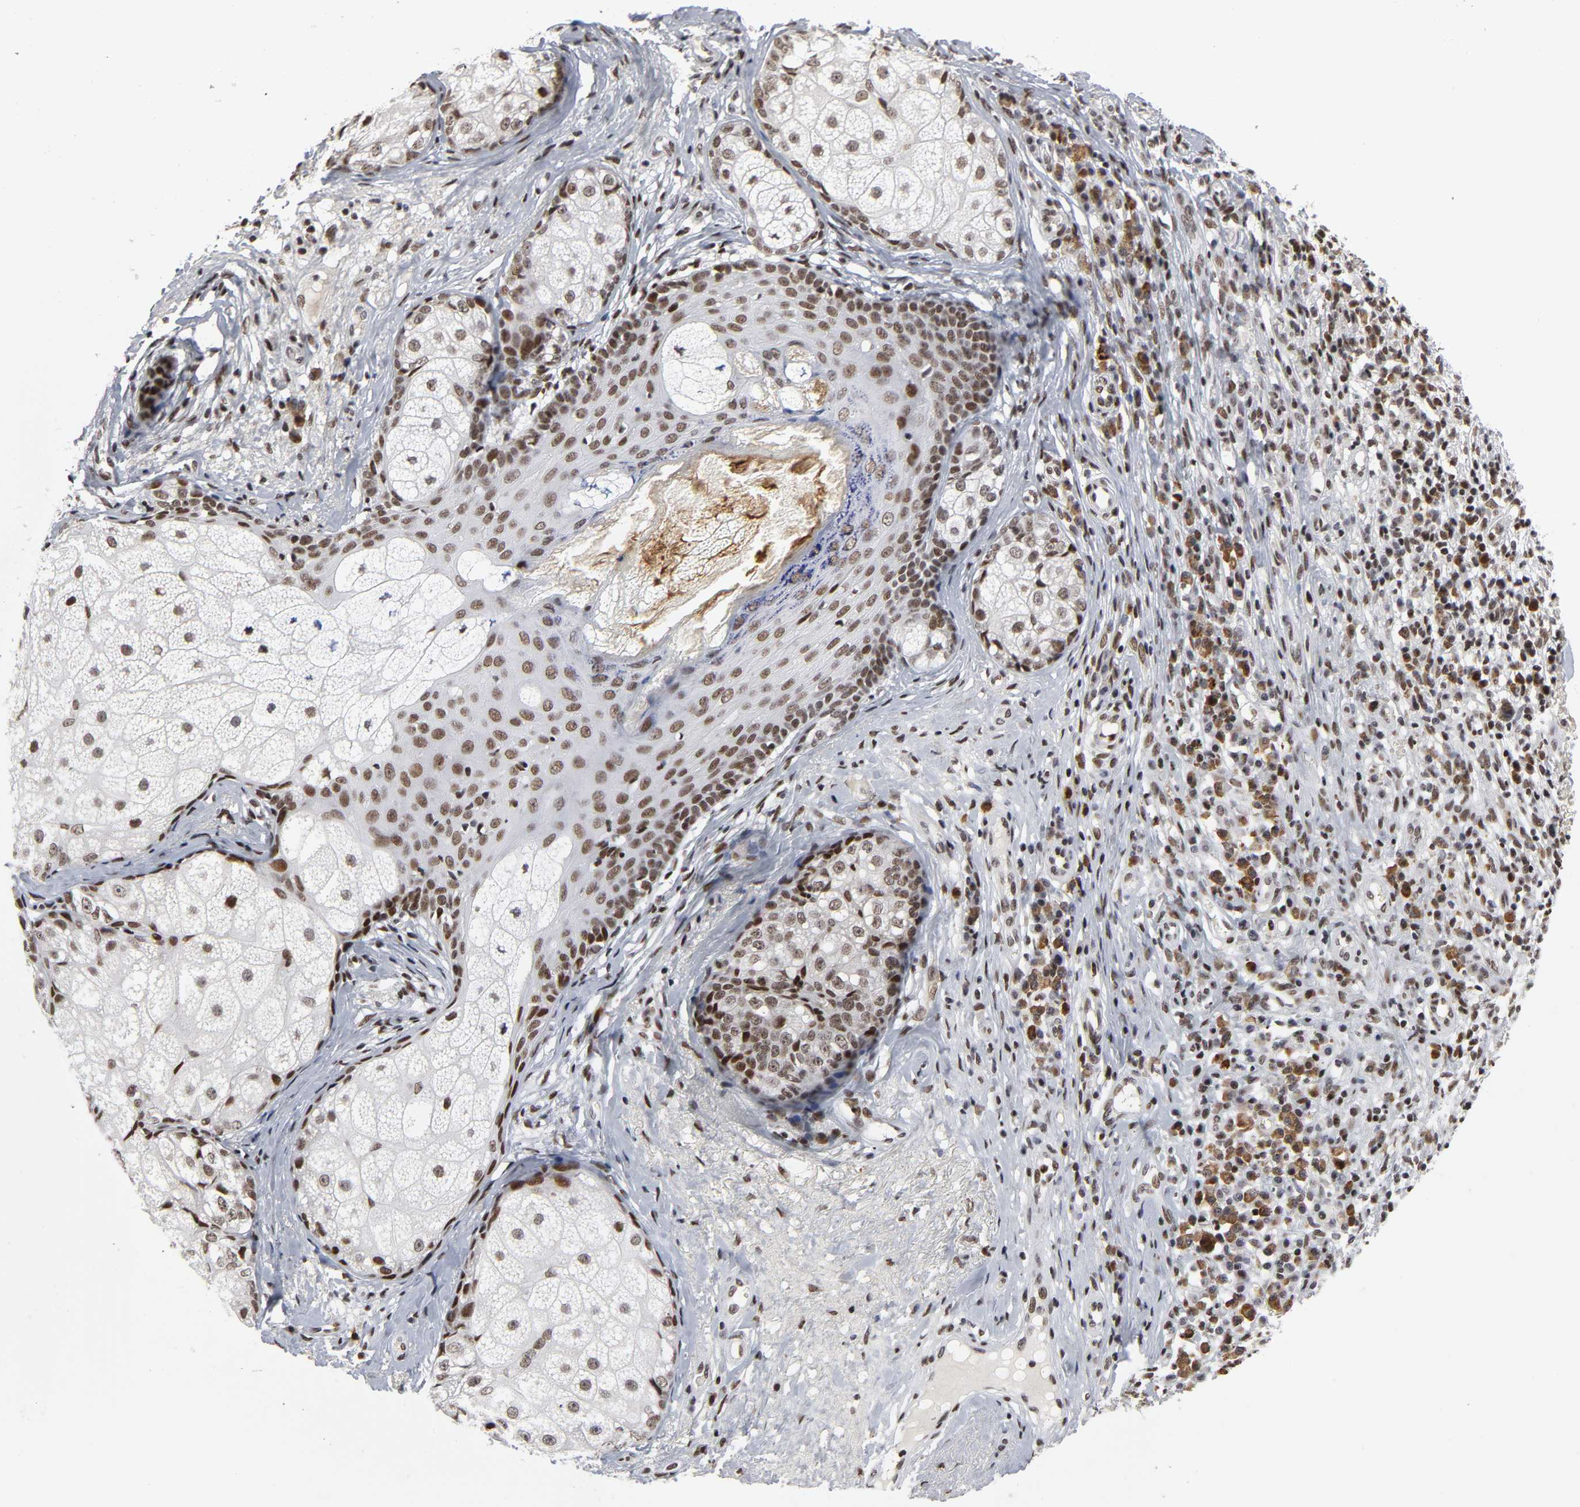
{"staining": {"intensity": "strong", "quantity": ">75%", "location": "nuclear"}, "tissue": "skin cancer", "cell_type": "Tumor cells", "image_type": "cancer", "snomed": [{"axis": "morphology", "description": "Basal cell carcinoma"}, {"axis": "topography", "description": "Skin"}], "caption": "Strong nuclear expression for a protein is identified in about >75% of tumor cells of skin cancer (basal cell carcinoma) using immunohistochemistry (IHC).", "gene": "CREBBP", "patient": {"sex": "male", "age": 87}}